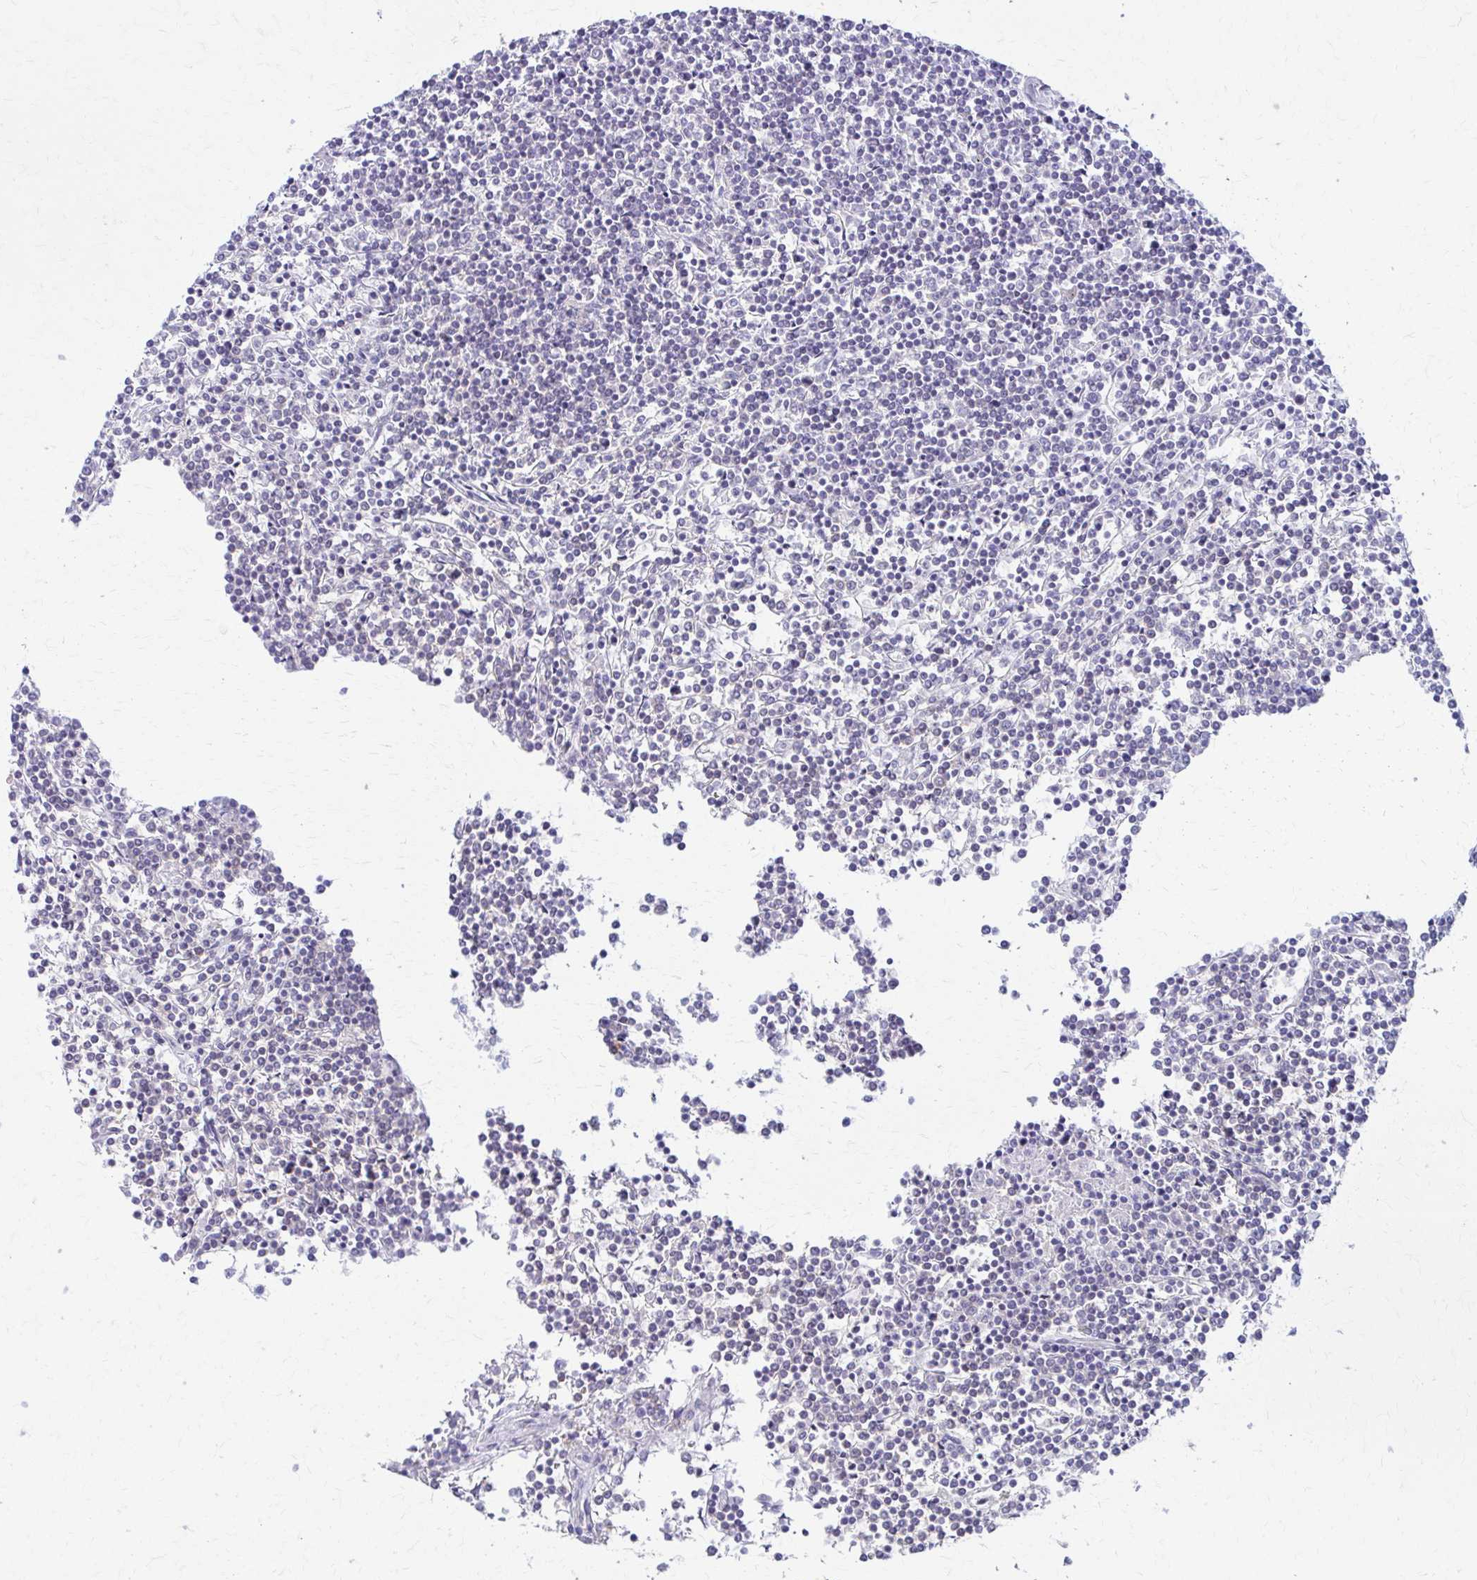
{"staining": {"intensity": "negative", "quantity": "none", "location": "none"}, "tissue": "lymphoma", "cell_type": "Tumor cells", "image_type": "cancer", "snomed": [{"axis": "morphology", "description": "Malignant lymphoma, non-Hodgkin's type, Low grade"}, {"axis": "topography", "description": "Spleen"}], "caption": "The IHC image has no significant expression in tumor cells of lymphoma tissue.", "gene": "PIK3AP1", "patient": {"sex": "female", "age": 19}}